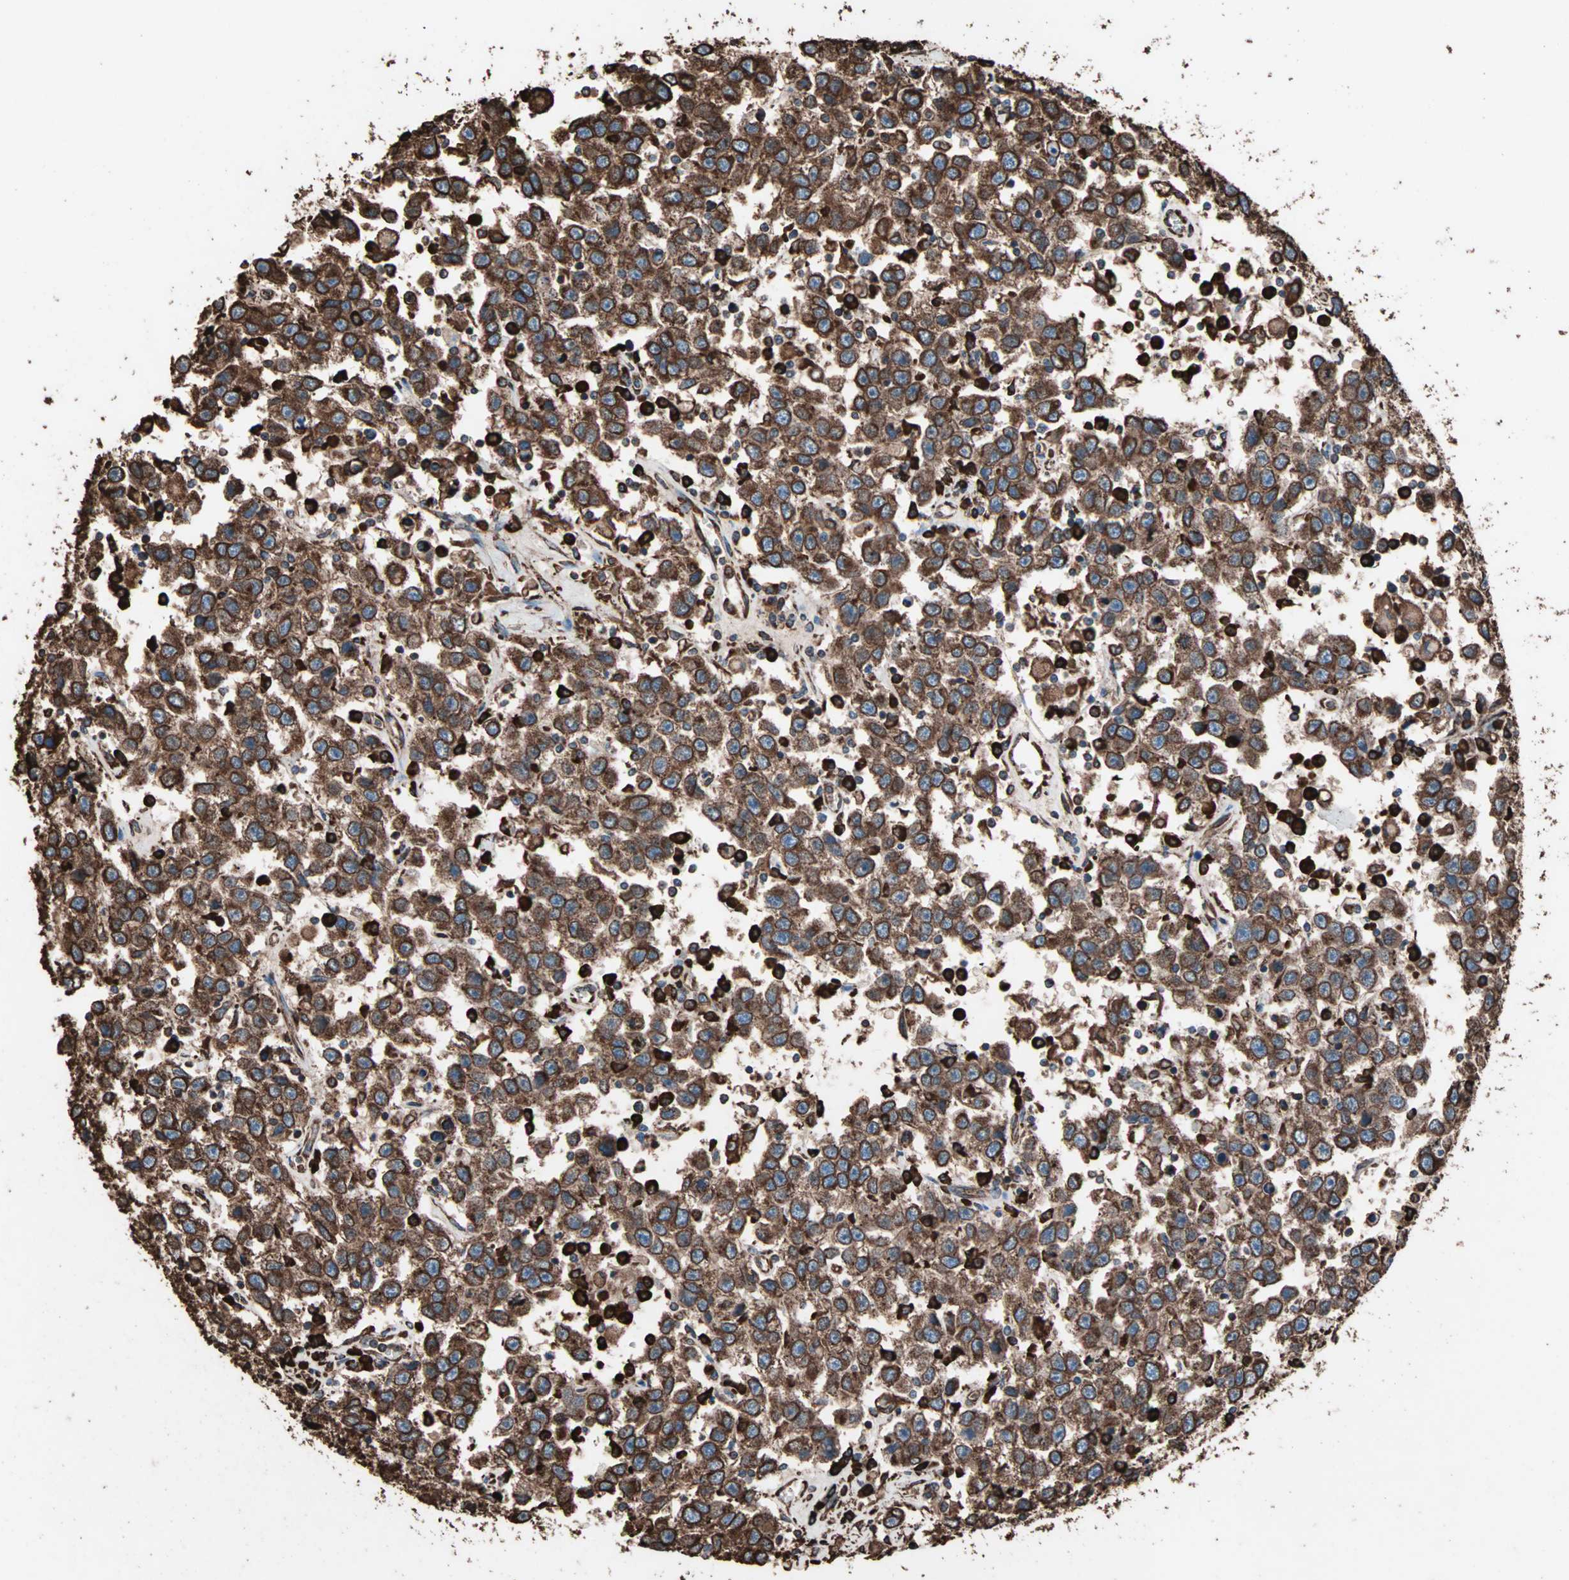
{"staining": {"intensity": "strong", "quantity": ">75%", "location": "cytoplasmic/membranous"}, "tissue": "testis cancer", "cell_type": "Tumor cells", "image_type": "cancer", "snomed": [{"axis": "morphology", "description": "Seminoma, NOS"}, {"axis": "topography", "description": "Testis"}], "caption": "Tumor cells display high levels of strong cytoplasmic/membranous expression in approximately >75% of cells in testis cancer (seminoma). (Brightfield microscopy of DAB IHC at high magnification).", "gene": "HSP90B1", "patient": {"sex": "male", "age": 41}}